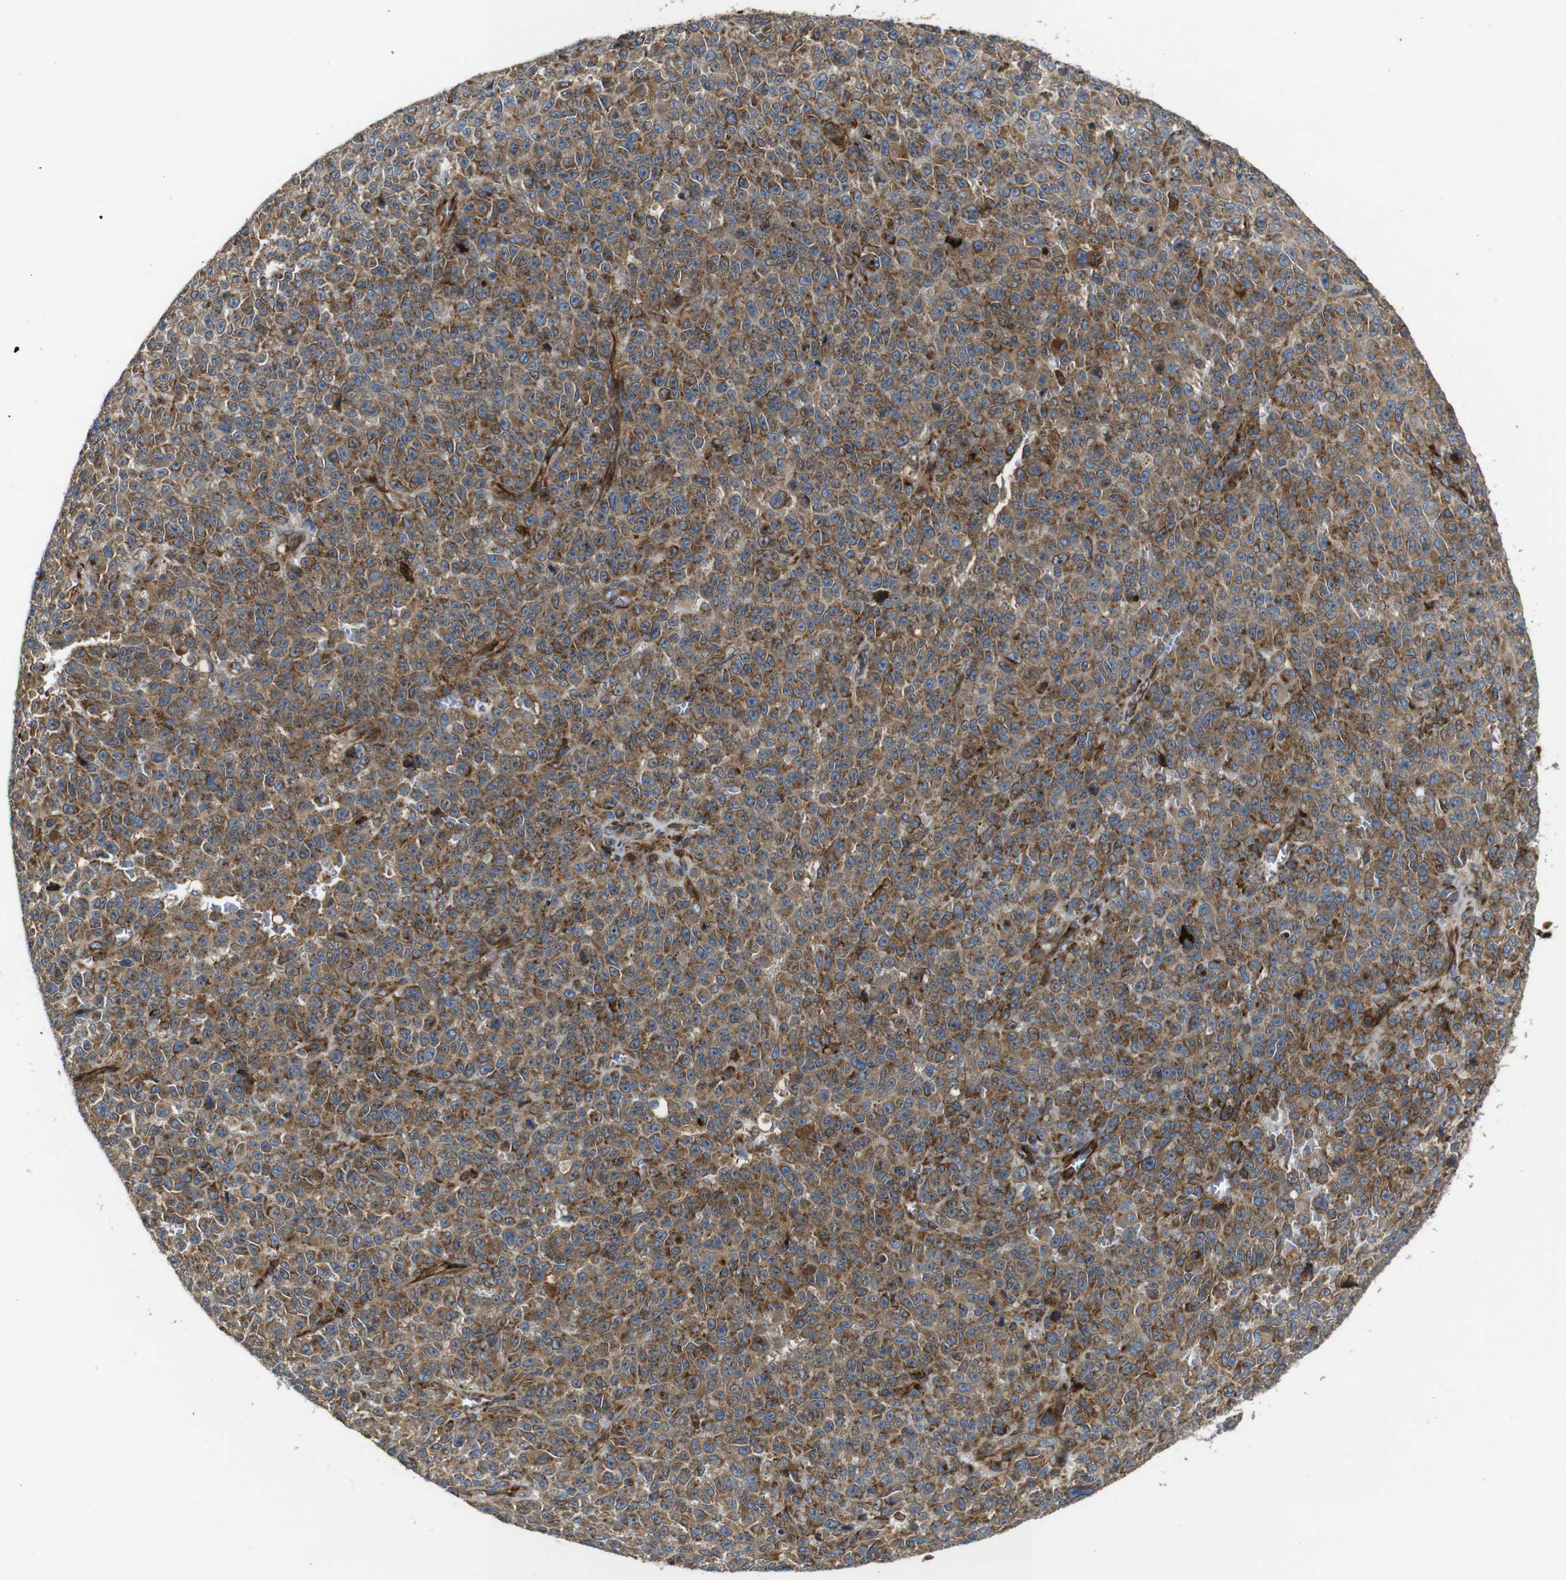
{"staining": {"intensity": "moderate", "quantity": ">75%", "location": "cytoplasmic/membranous"}, "tissue": "melanoma", "cell_type": "Tumor cells", "image_type": "cancer", "snomed": [{"axis": "morphology", "description": "Malignant melanoma, NOS"}, {"axis": "topography", "description": "Skin"}], "caption": "Protein analysis of malignant melanoma tissue demonstrates moderate cytoplasmic/membranous positivity in approximately >75% of tumor cells.", "gene": "UBE2G2", "patient": {"sex": "female", "age": 82}}